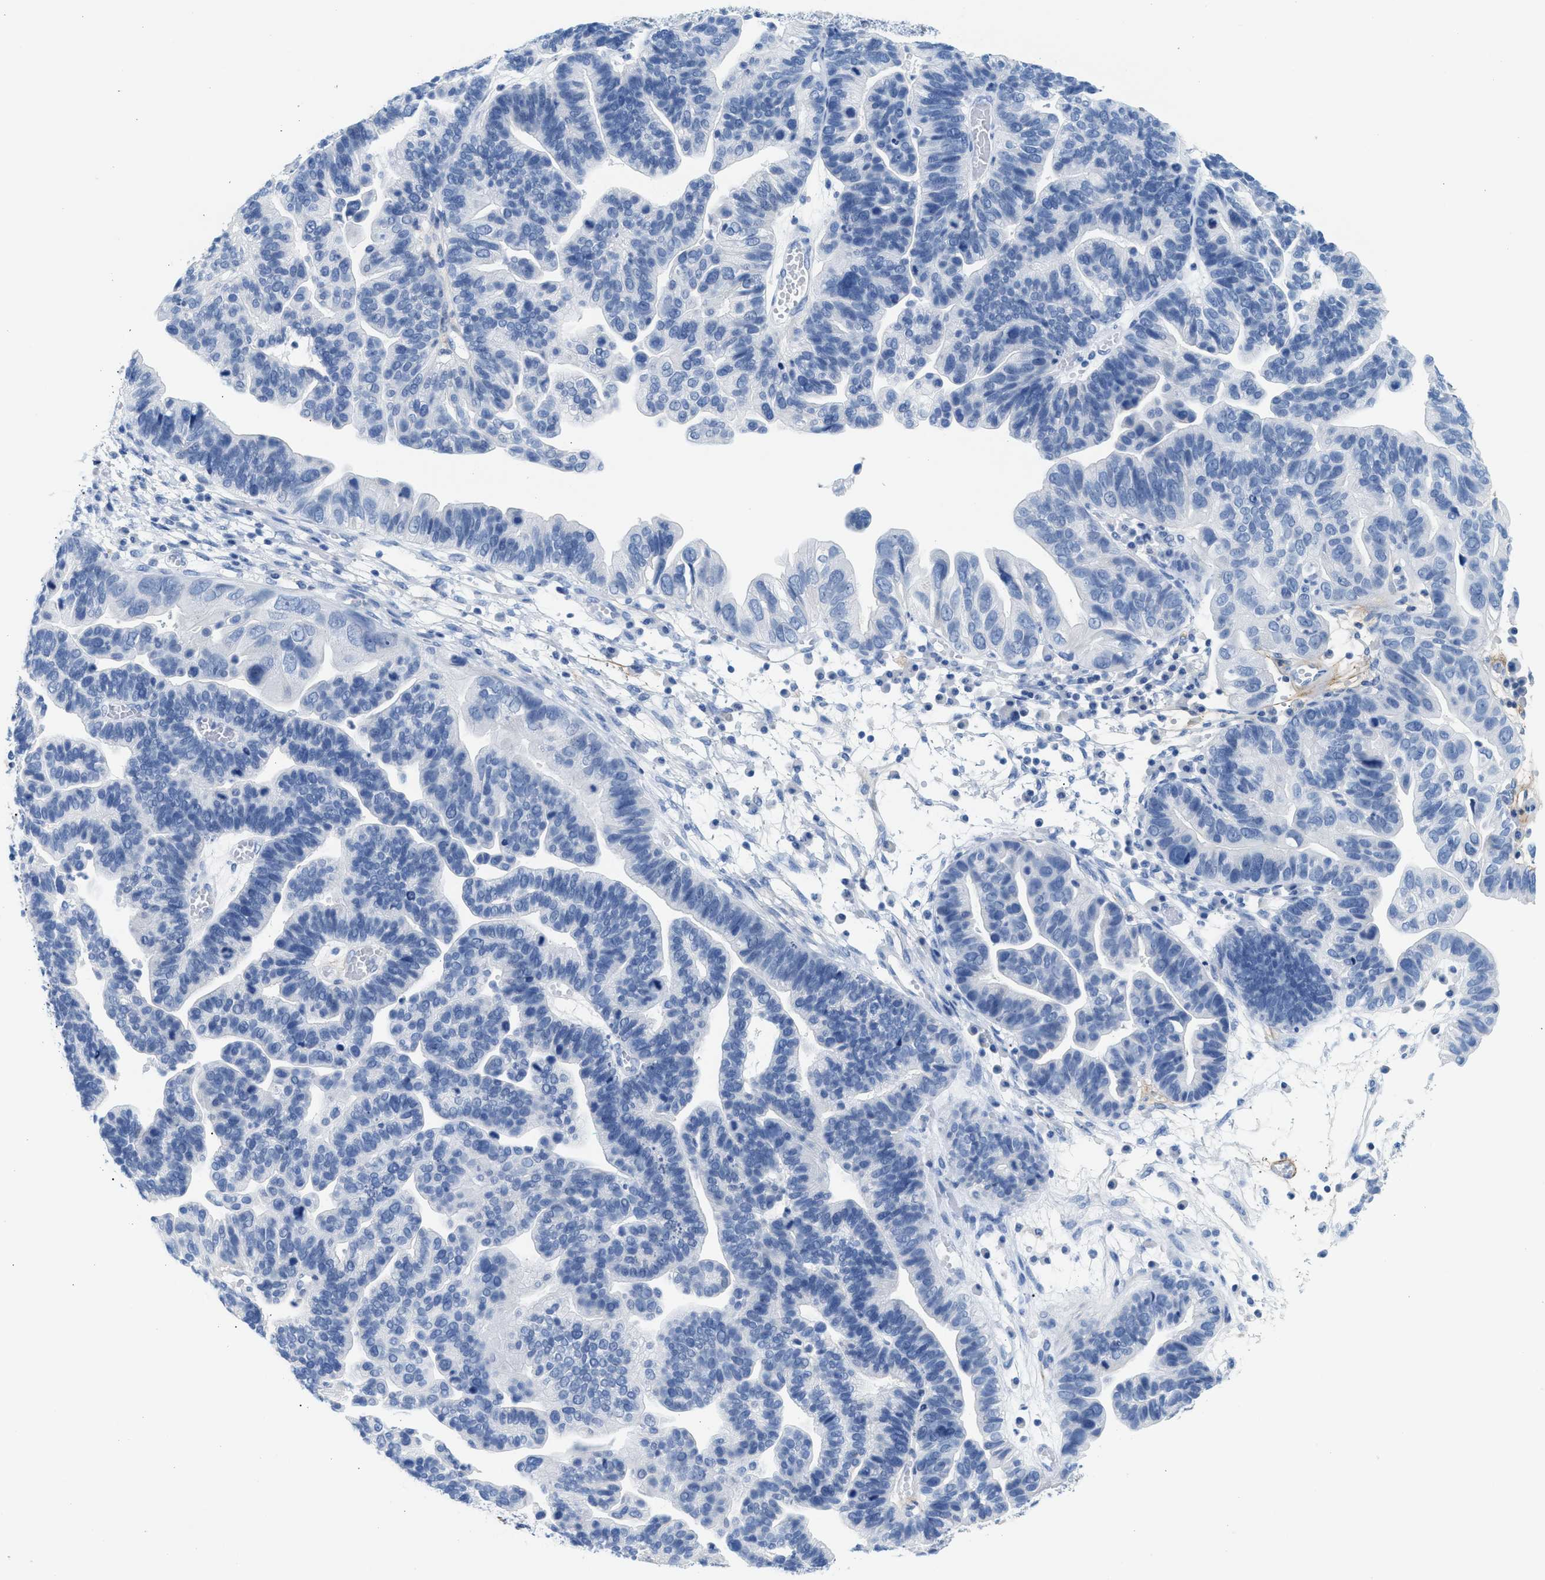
{"staining": {"intensity": "negative", "quantity": "none", "location": "none"}, "tissue": "ovarian cancer", "cell_type": "Tumor cells", "image_type": "cancer", "snomed": [{"axis": "morphology", "description": "Cystadenocarcinoma, serous, NOS"}, {"axis": "topography", "description": "Ovary"}], "caption": "Immunohistochemistry (IHC) photomicrograph of ovarian cancer (serous cystadenocarcinoma) stained for a protein (brown), which reveals no positivity in tumor cells. (Stains: DAB (3,3'-diaminobenzidine) immunohistochemistry with hematoxylin counter stain, Microscopy: brightfield microscopy at high magnification).", "gene": "TNR", "patient": {"sex": "female", "age": 56}}